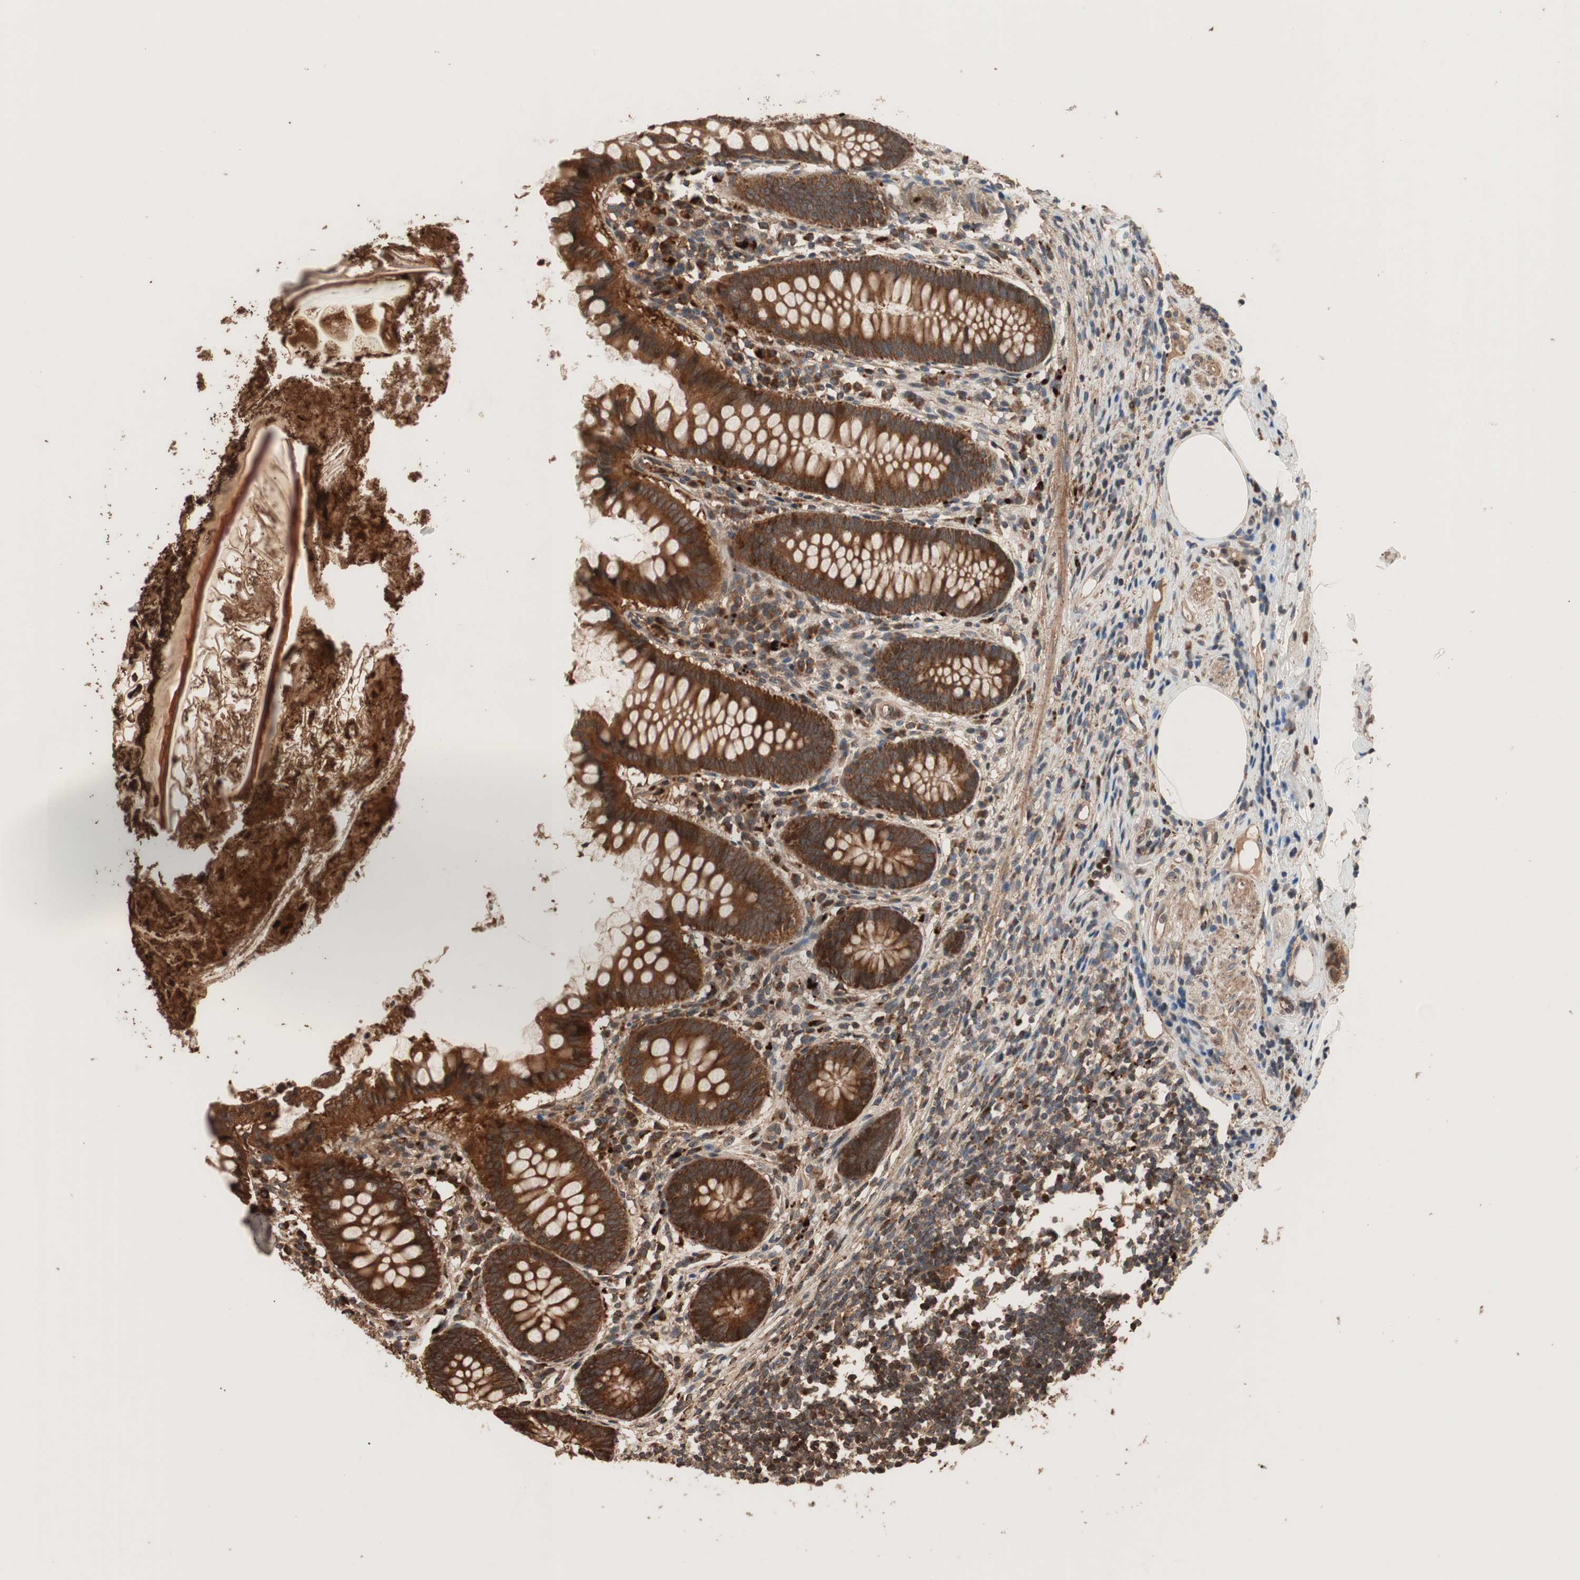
{"staining": {"intensity": "strong", "quantity": ">75%", "location": "cytoplasmic/membranous"}, "tissue": "appendix", "cell_type": "Glandular cells", "image_type": "normal", "snomed": [{"axis": "morphology", "description": "Normal tissue, NOS"}, {"axis": "topography", "description": "Appendix"}], "caption": "Protein staining demonstrates strong cytoplasmic/membranous expression in approximately >75% of glandular cells in normal appendix. The protein of interest is stained brown, and the nuclei are stained in blue (DAB (3,3'-diaminobenzidine) IHC with brightfield microscopy, high magnification).", "gene": "RAB1A", "patient": {"sex": "female", "age": 50}}